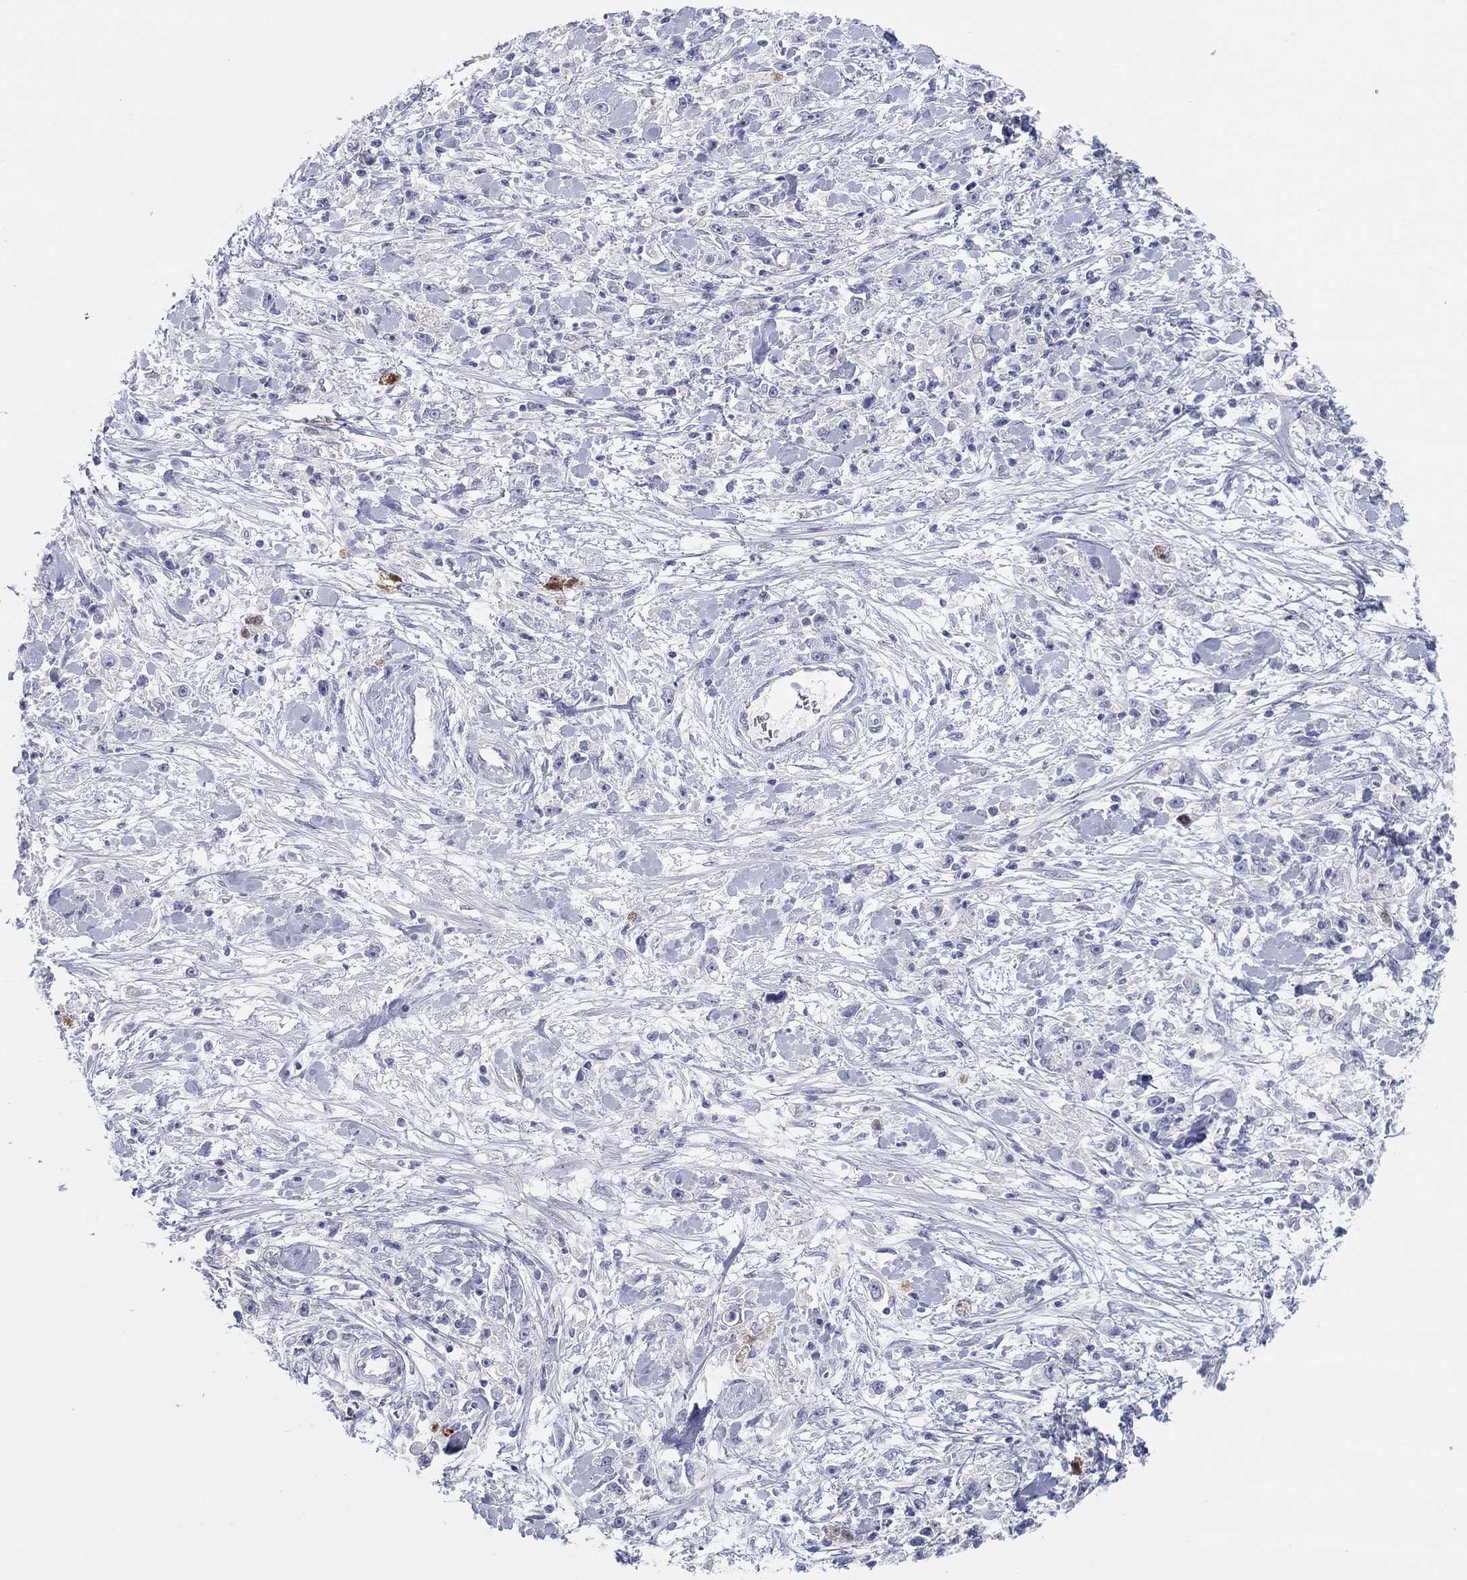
{"staining": {"intensity": "negative", "quantity": "none", "location": "none"}, "tissue": "stomach cancer", "cell_type": "Tumor cells", "image_type": "cancer", "snomed": [{"axis": "morphology", "description": "Adenocarcinoma, NOS"}, {"axis": "topography", "description": "Stomach"}], "caption": "This is a micrograph of immunohistochemistry staining of stomach cancer (adenocarcinoma), which shows no expression in tumor cells.", "gene": "CPNE6", "patient": {"sex": "female", "age": 59}}